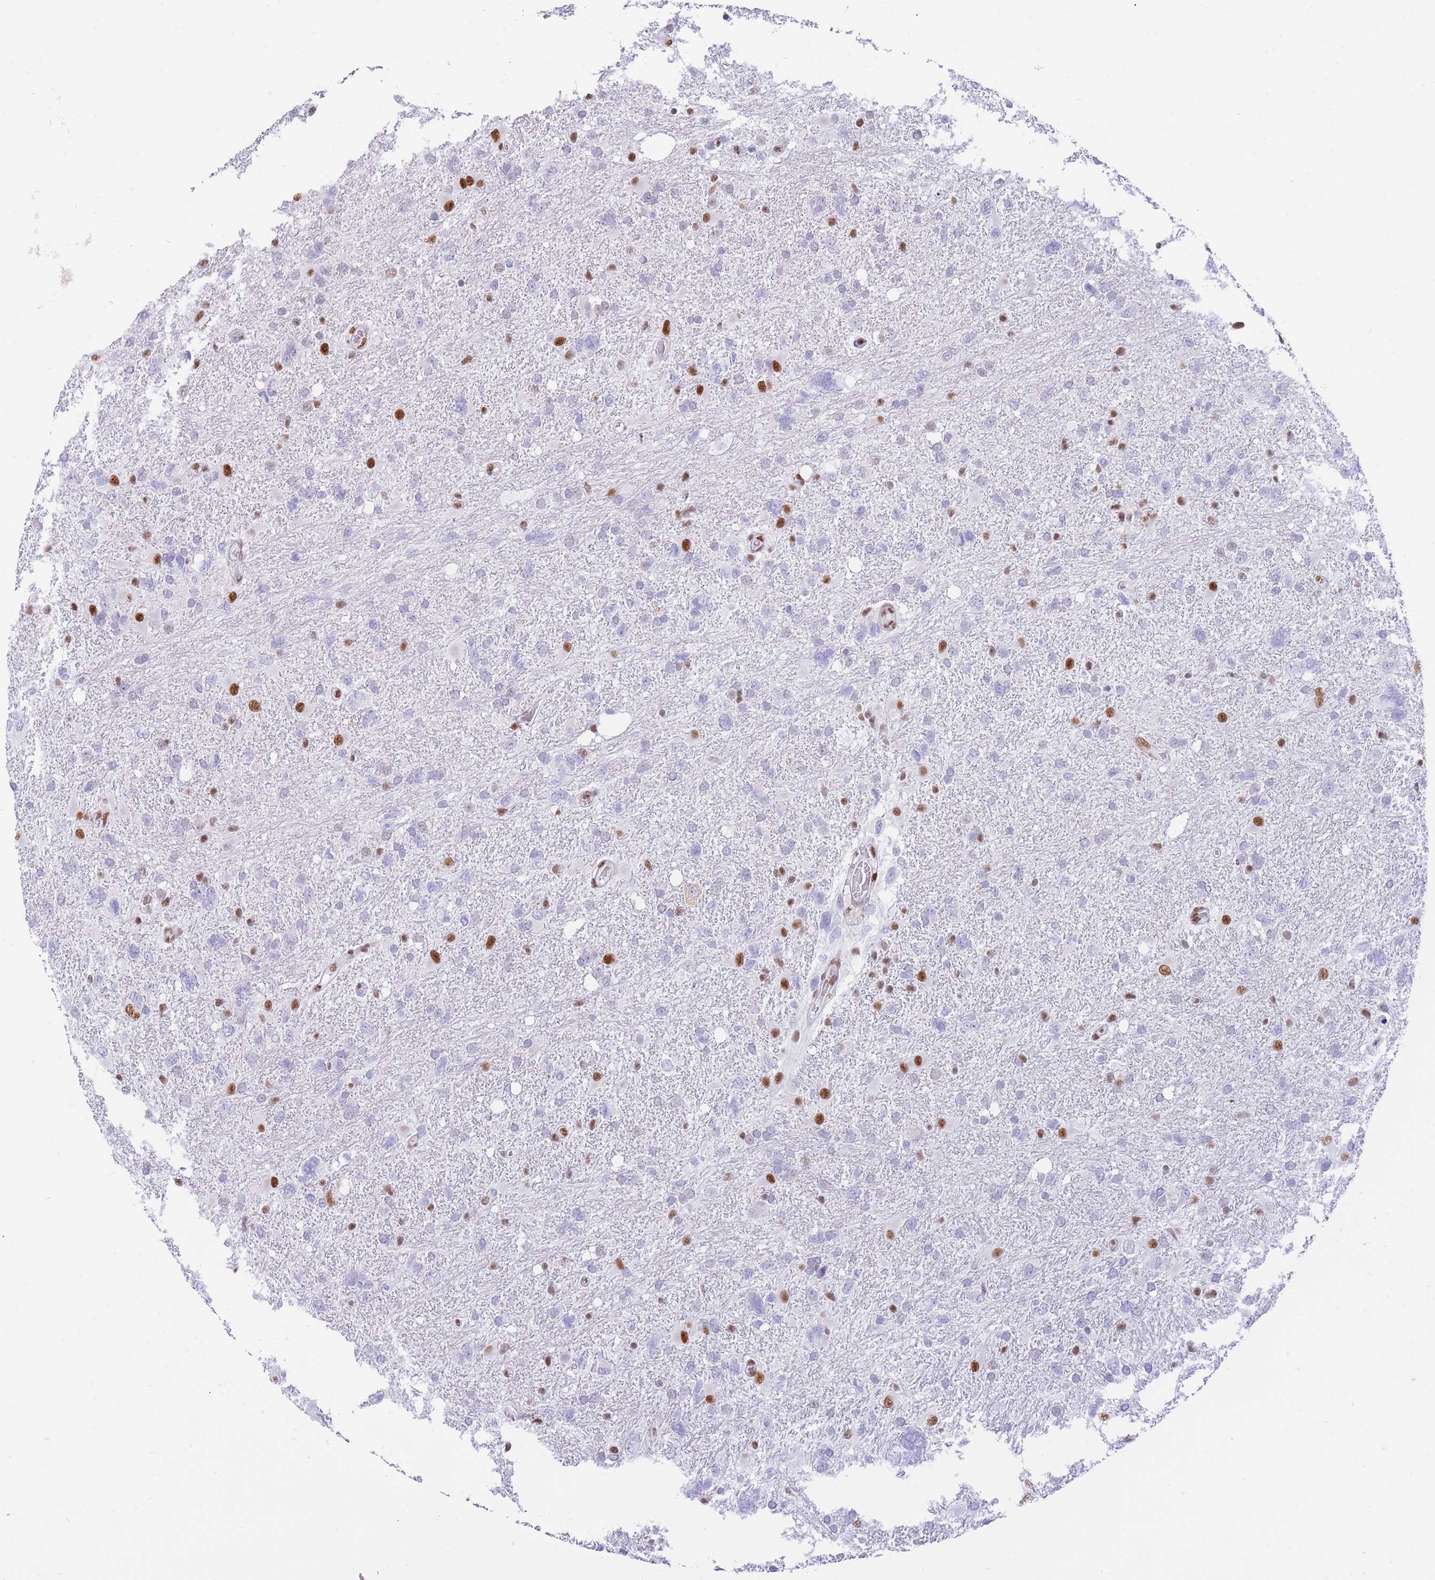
{"staining": {"intensity": "moderate", "quantity": "25%-75%", "location": "nuclear"}, "tissue": "glioma", "cell_type": "Tumor cells", "image_type": "cancer", "snomed": [{"axis": "morphology", "description": "Glioma, malignant, High grade"}, {"axis": "topography", "description": "Brain"}], "caption": "Tumor cells show medium levels of moderate nuclear expression in approximately 25%-75% of cells in glioma.", "gene": "FAM153A", "patient": {"sex": "male", "age": 61}}